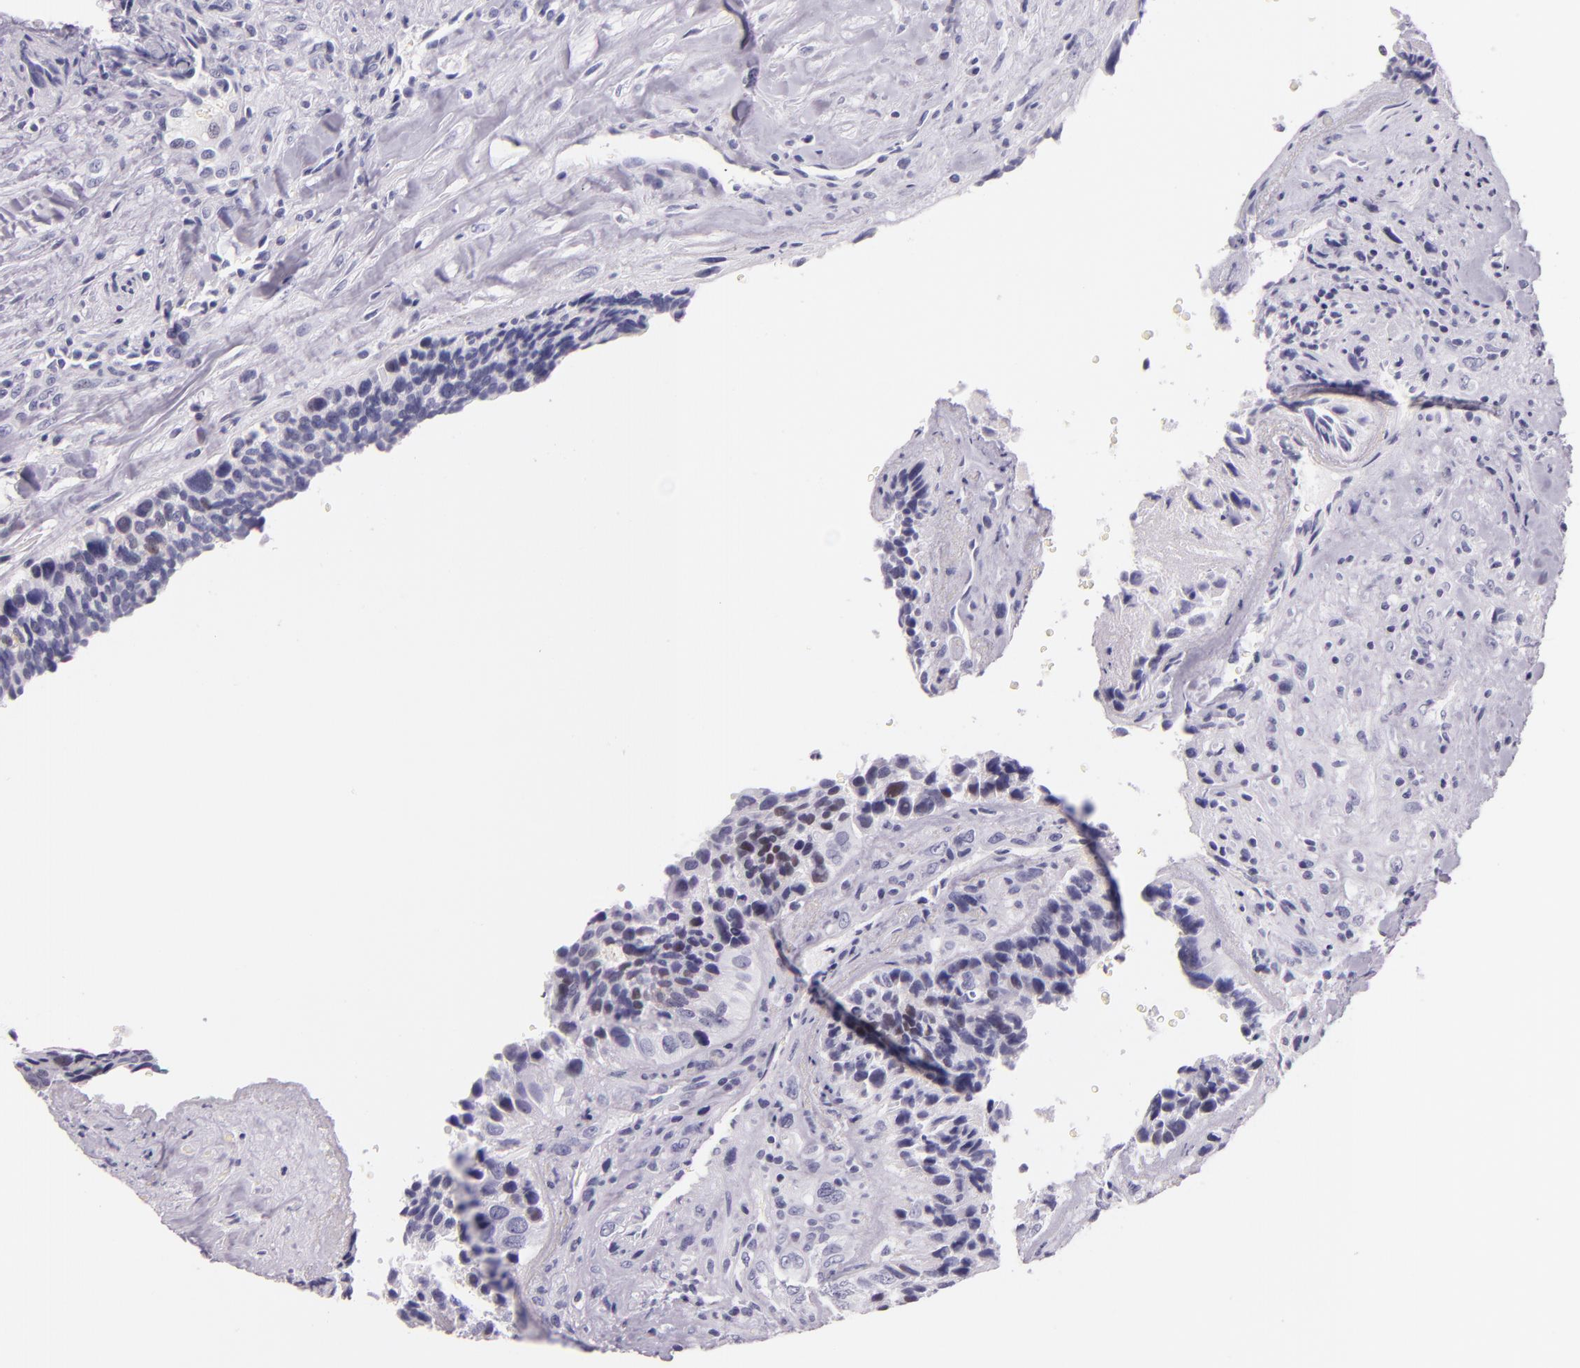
{"staining": {"intensity": "negative", "quantity": "none", "location": "none"}, "tissue": "breast cancer", "cell_type": "Tumor cells", "image_type": "cancer", "snomed": [{"axis": "morphology", "description": "Neoplasm, malignant, NOS"}, {"axis": "topography", "description": "Breast"}], "caption": "Tumor cells show no significant protein expression in breast cancer.", "gene": "HSP90AA1", "patient": {"sex": "female", "age": 50}}